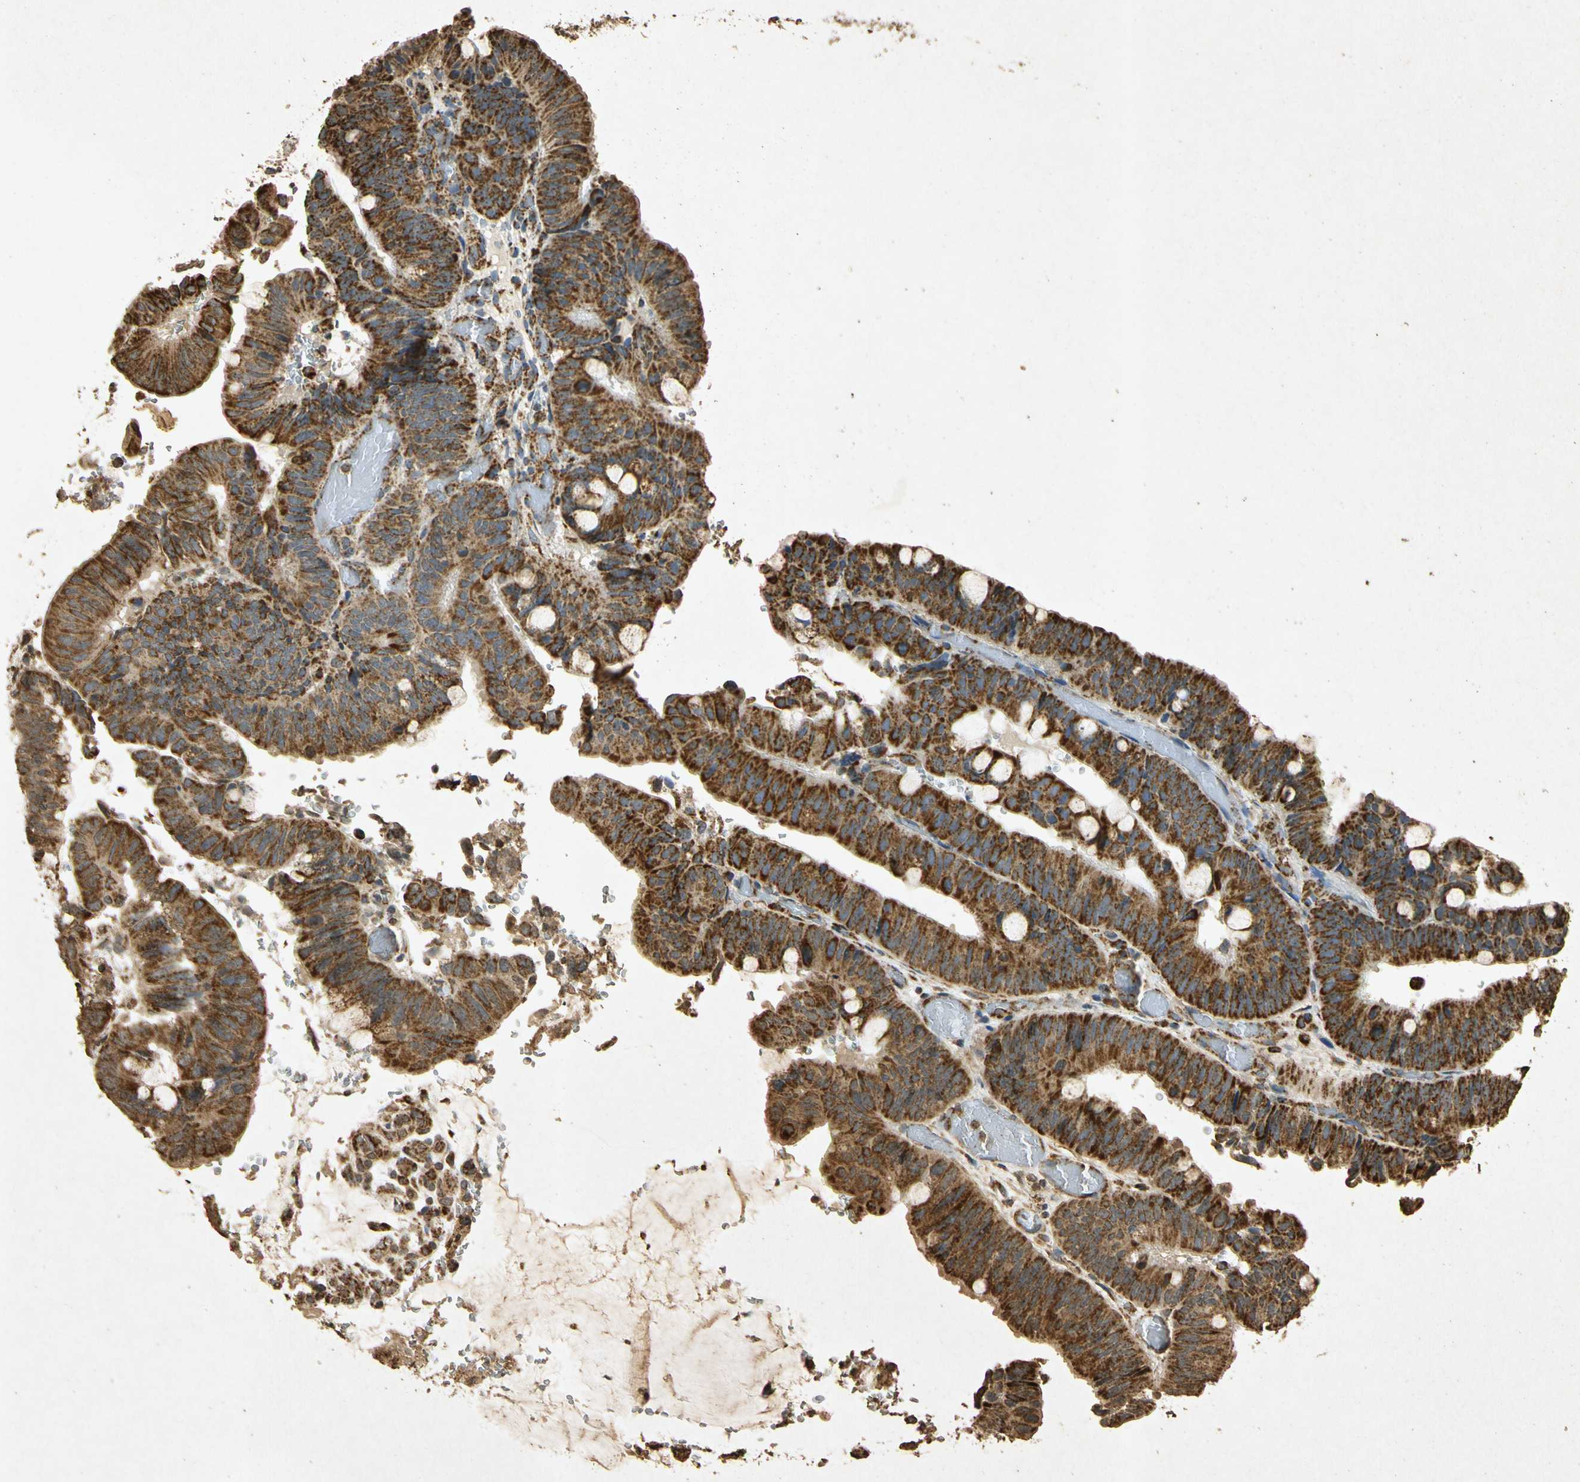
{"staining": {"intensity": "strong", "quantity": "25%-75%", "location": "cytoplasmic/membranous"}, "tissue": "colorectal cancer", "cell_type": "Tumor cells", "image_type": "cancer", "snomed": [{"axis": "morphology", "description": "Normal tissue, NOS"}, {"axis": "morphology", "description": "Adenocarcinoma, NOS"}, {"axis": "topography", "description": "Rectum"}, {"axis": "topography", "description": "Peripheral nerve tissue"}], "caption": "Immunohistochemical staining of colorectal cancer (adenocarcinoma) shows high levels of strong cytoplasmic/membranous protein positivity in about 25%-75% of tumor cells. The staining was performed using DAB, with brown indicating positive protein expression. Nuclei are stained blue with hematoxylin.", "gene": "PRDX3", "patient": {"sex": "male", "age": 92}}